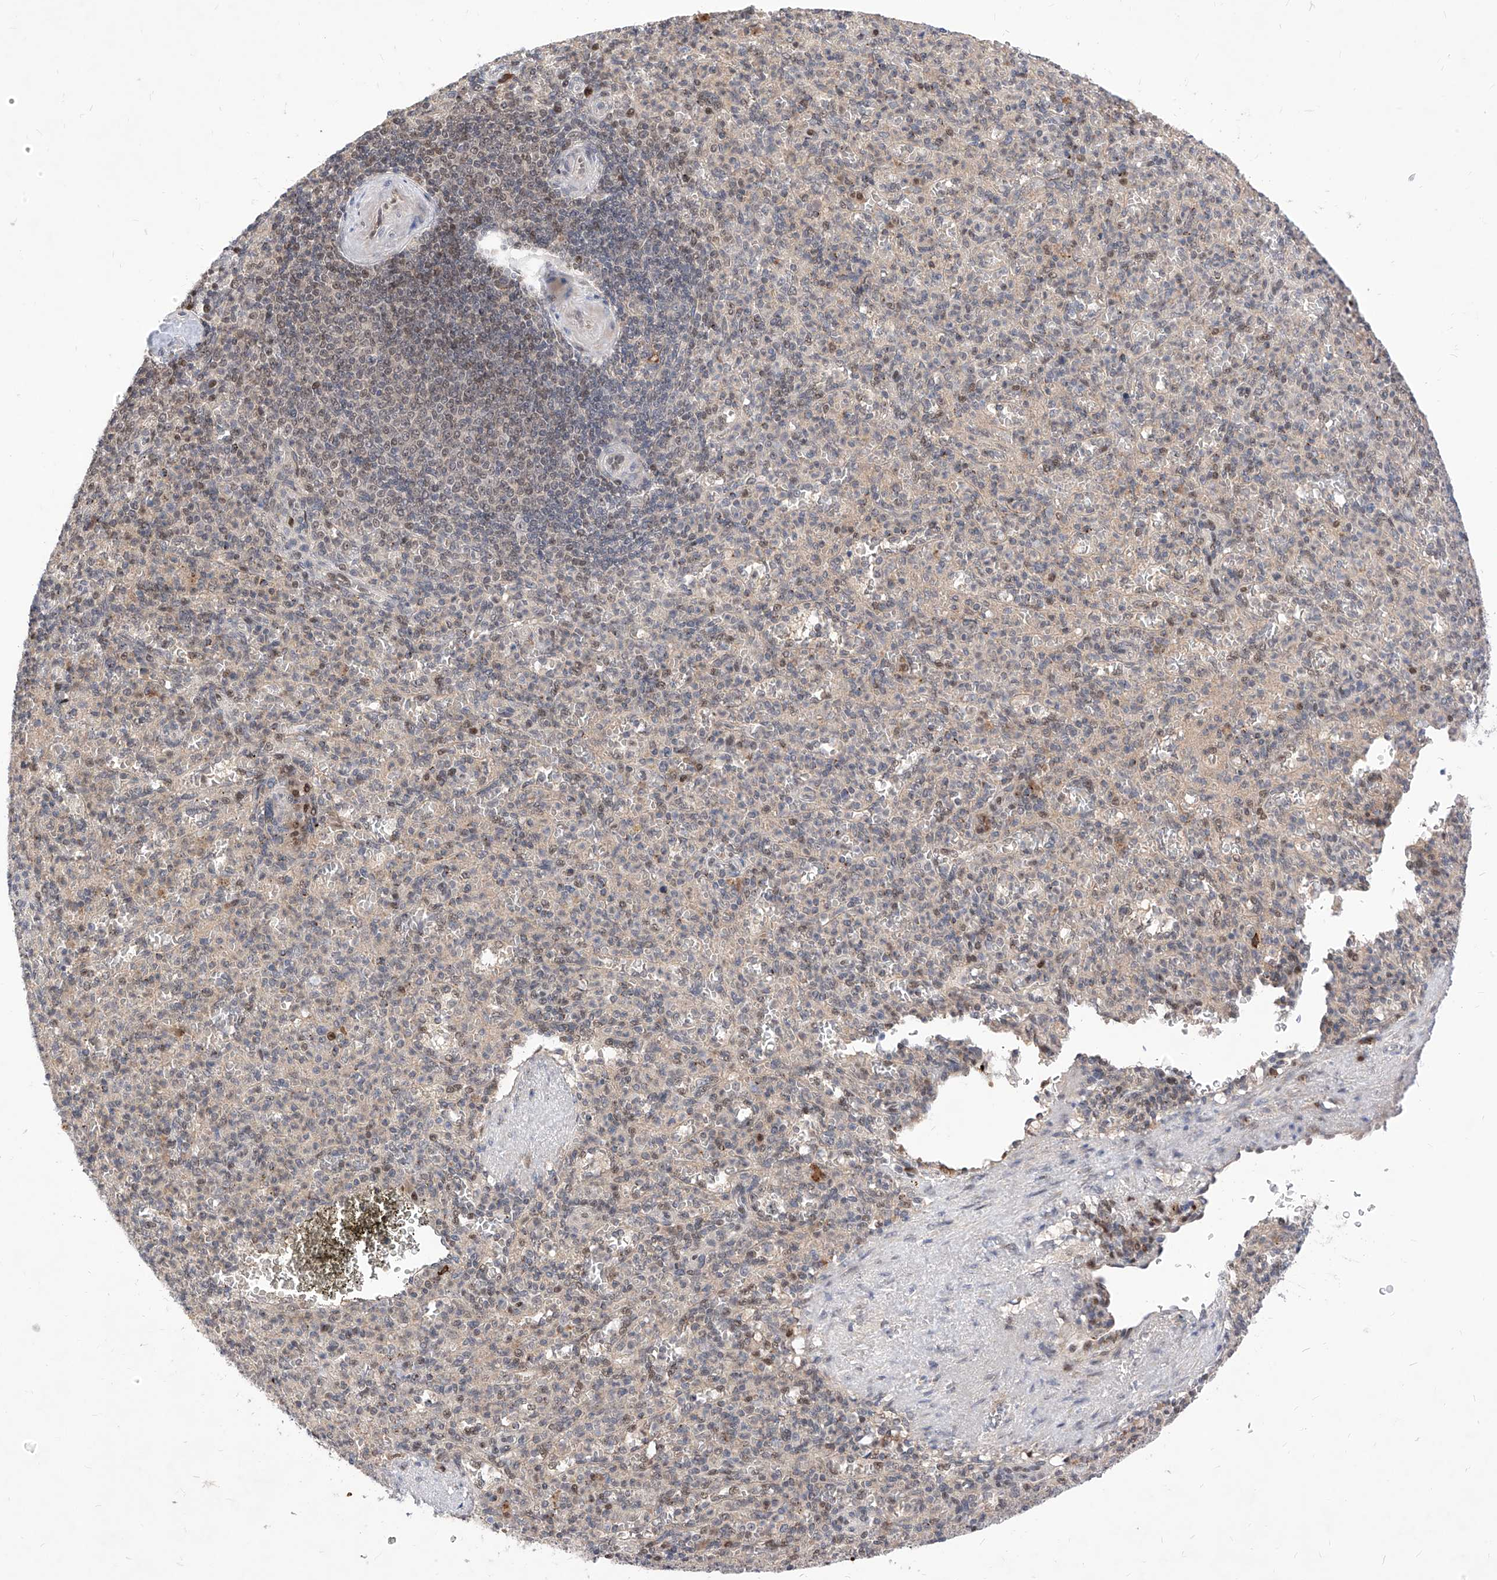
{"staining": {"intensity": "weak", "quantity": "<25%", "location": "nuclear"}, "tissue": "spleen", "cell_type": "Cells in red pulp", "image_type": "normal", "snomed": [{"axis": "morphology", "description": "Normal tissue, NOS"}, {"axis": "topography", "description": "Spleen"}], "caption": "There is no significant staining in cells in red pulp of spleen. (DAB (3,3'-diaminobenzidine) immunohistochemistry (IHC) visualized using brightfield microscopy, high magnification).", "gene": "LGR4", "patient": {"sex": "female", "age": 74}}